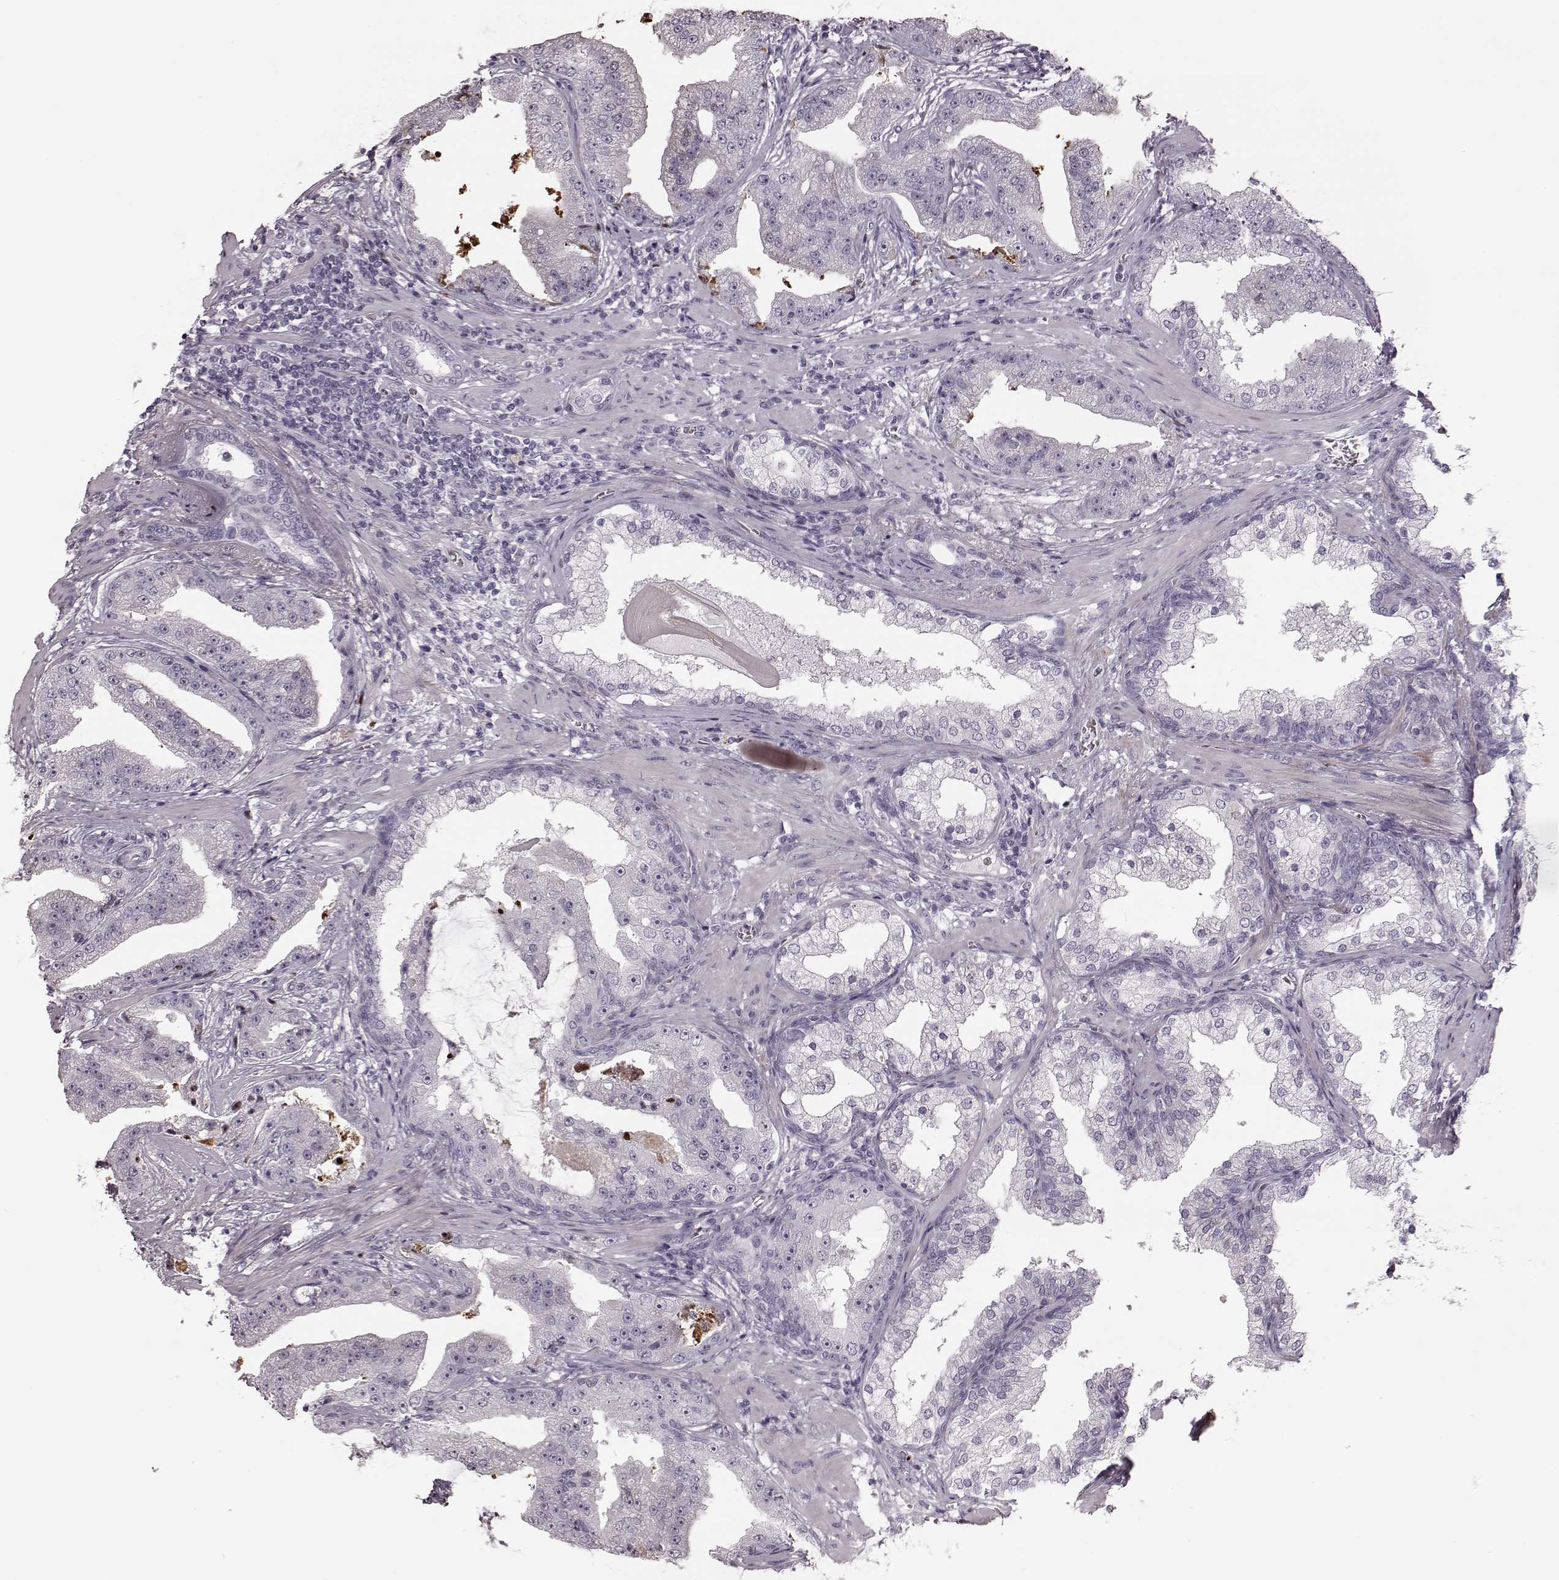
{"staining": {"intensity": "negative", "quantity": "none", "location": "none"}, "tissue": "prostate cancer", "cell_type": "Tumor cells", "image_type": "cancer", "snomed": [{"axis": "morphology", "description": "Adenocarcinoma, Low grade"}, {"axis": "topography", "description": "Prostate"}], "caption": "The histopathology image shows no staining of tumor cells in prostate cancer.", "gene": "ZNF433", "patient": {"sex": "male", "age": 62}}